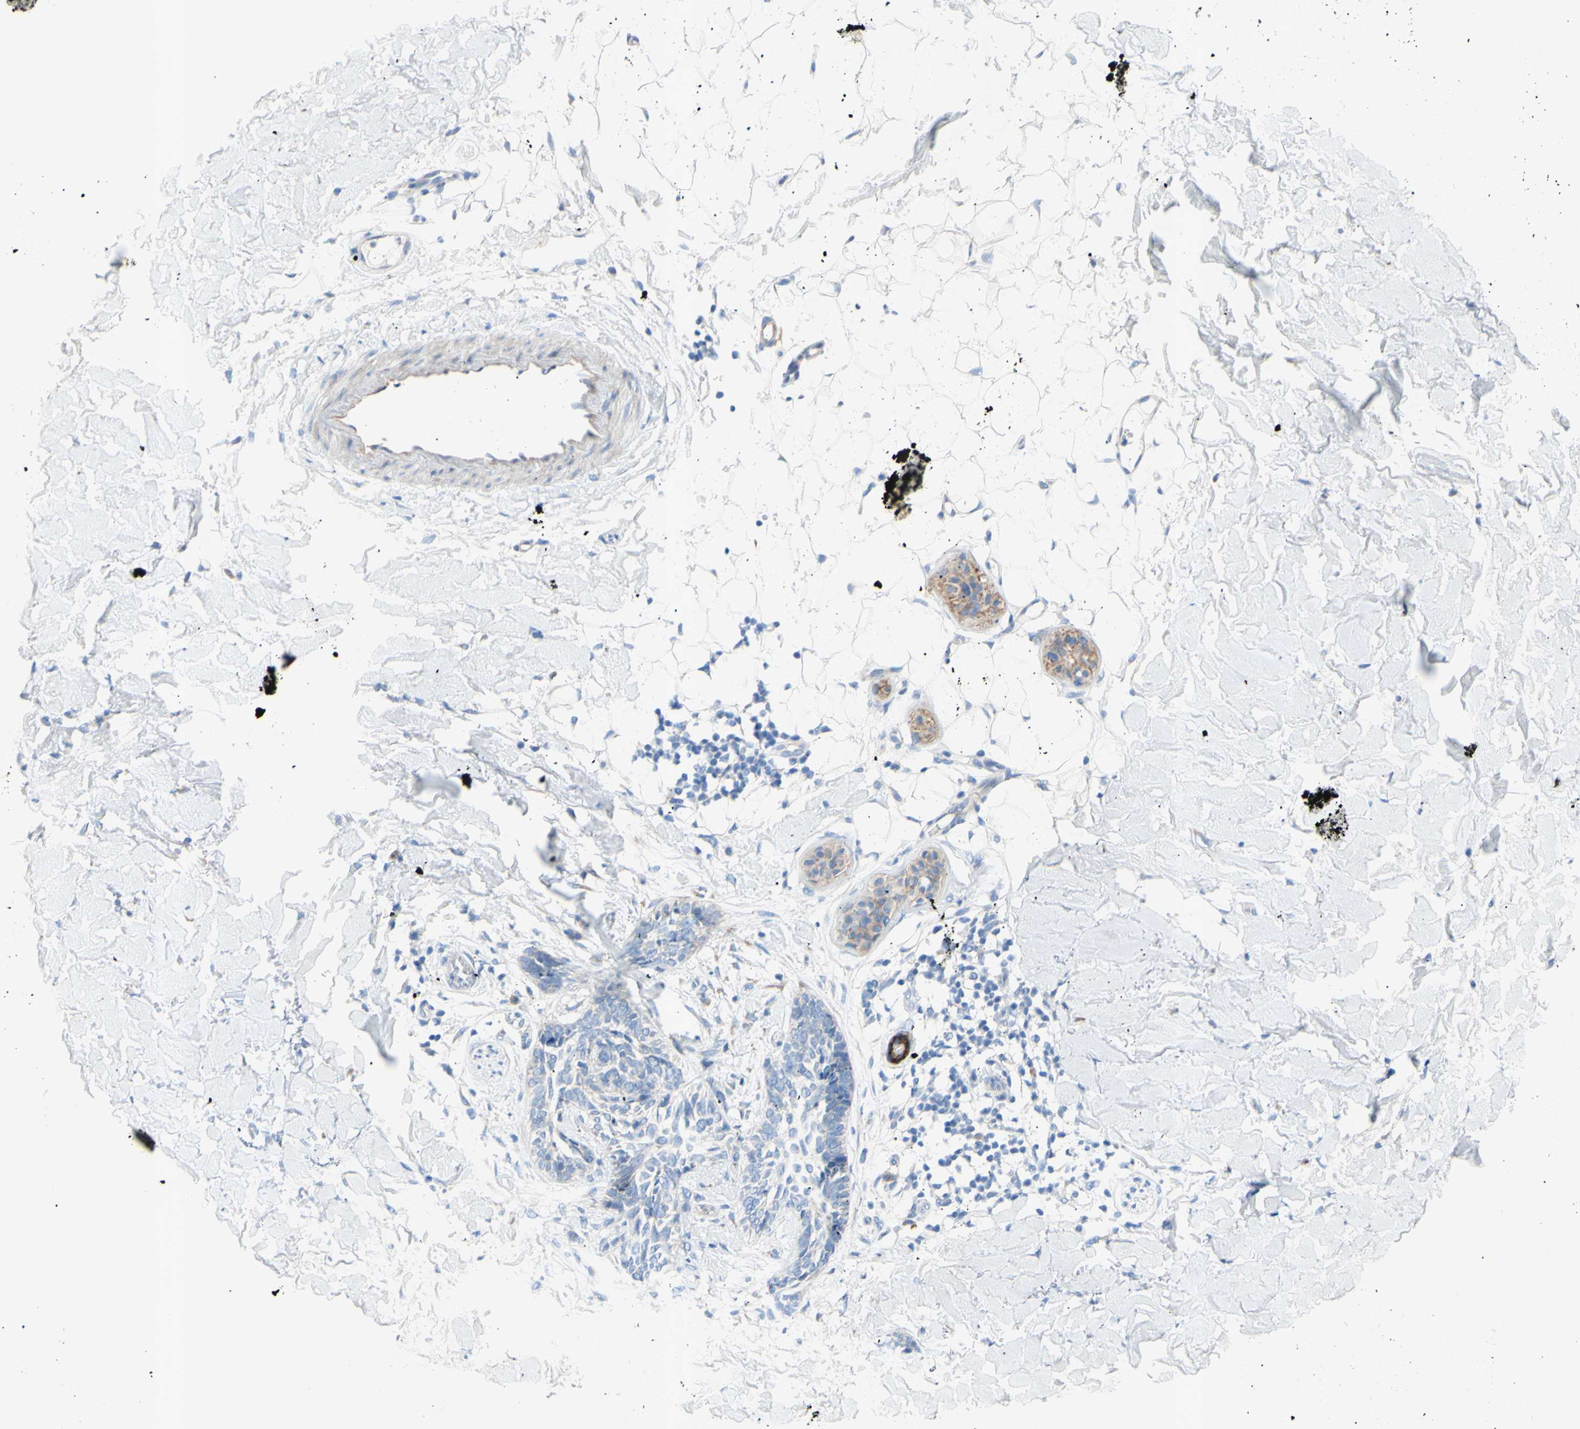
{"staining": {"intensity": "negative", "quantity": "none", "location": "none"}, "tissue": "skin cancer", "cell_type": "Tumor cells", "image_type": "cancer", "snomed": [{"axis": "morphology", "description": "Basal cell carcinoma"}, {"axis": "topography", "description": "Skin"}], "caption": "DAB (3,3'-diaminobenzidine) immunohistochemical staining of skin cancer (basal cell carcinoma) demonstrates no significant positivity in tumor cells.", "gene": "TMIGD2", "patient": {"sex": "female", "age": 58}}